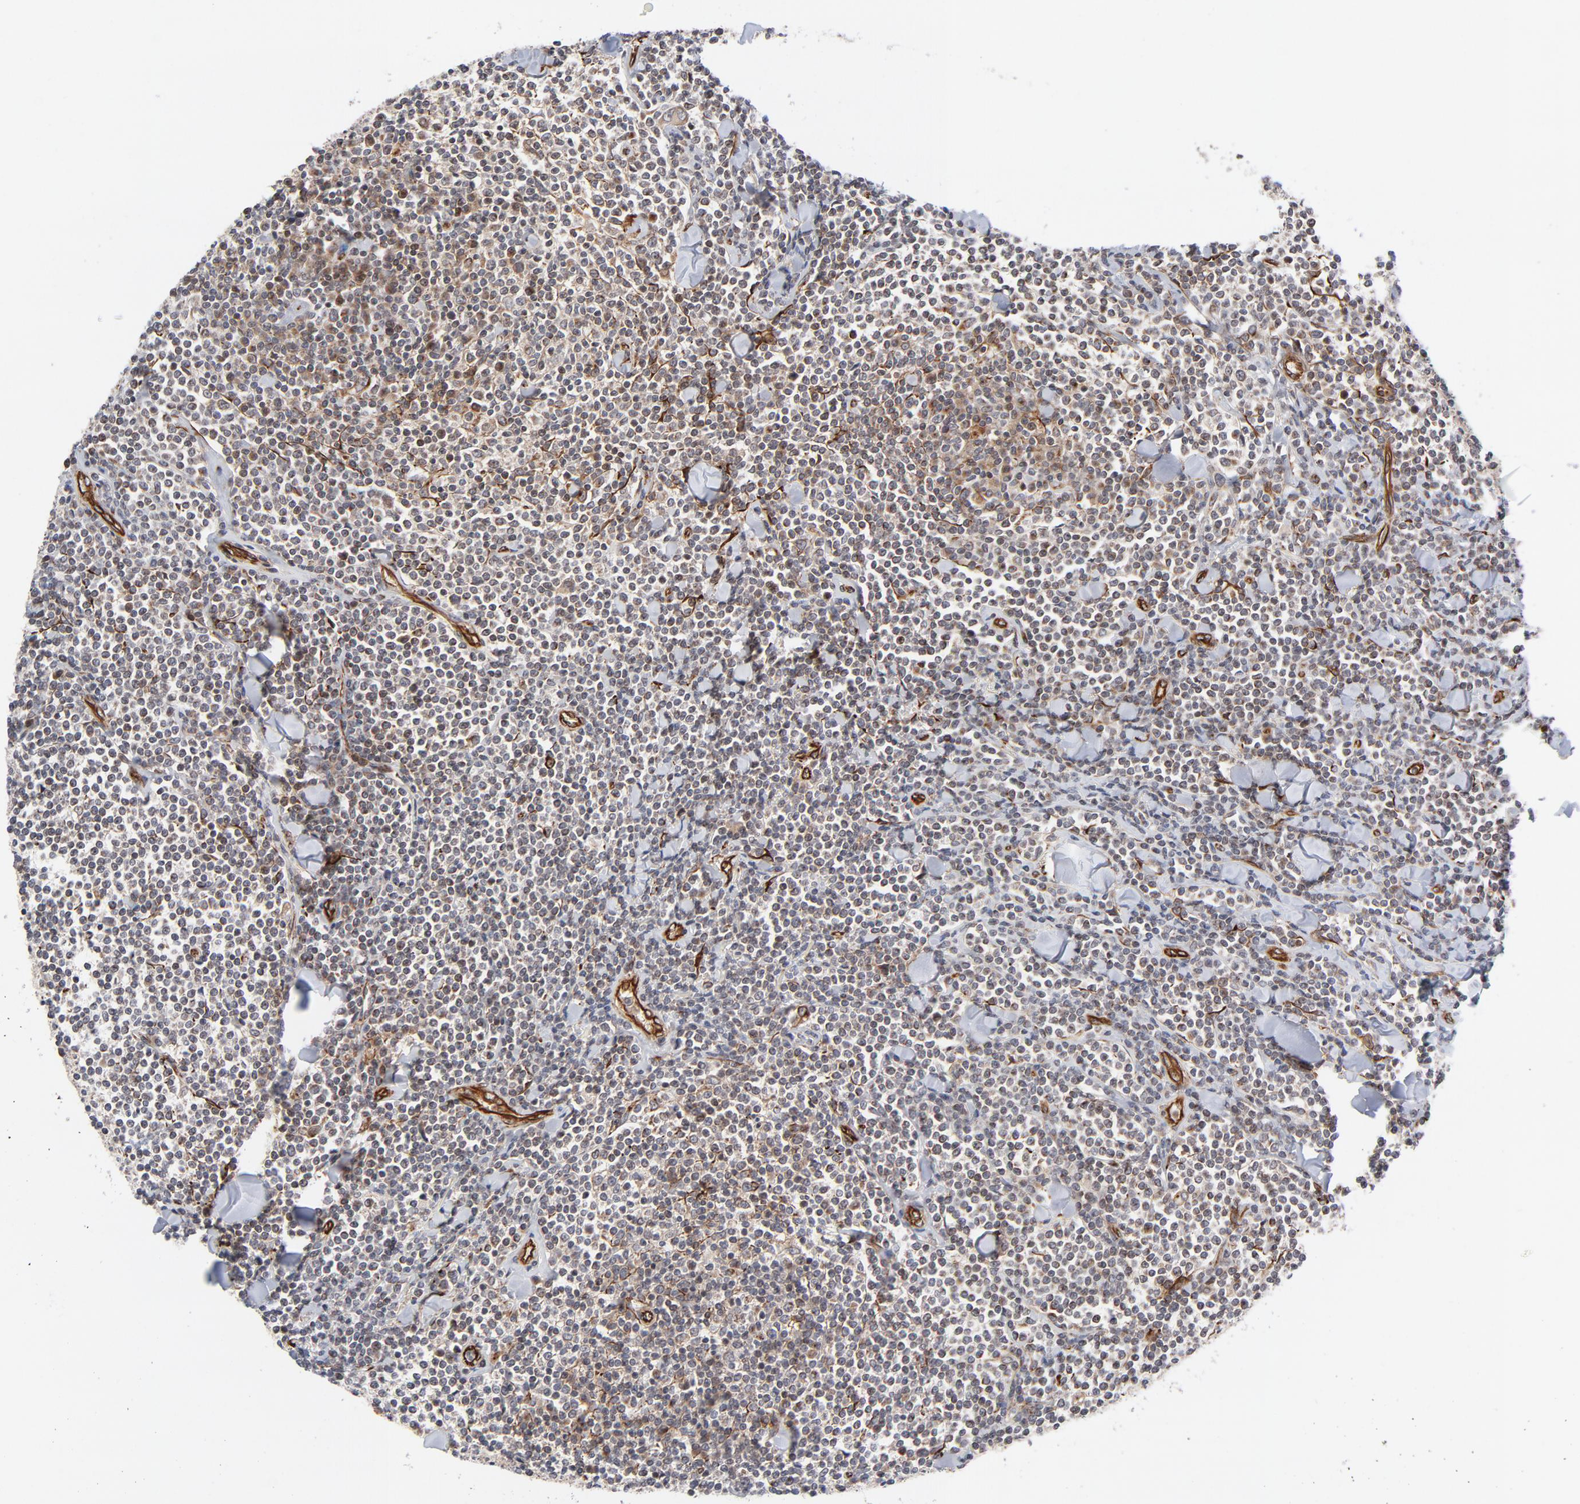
{"staining": {"intensity": "weak", "quantity": ">75%", "location": "cytoplasmic/membranous"}, "tissue": "lymphoma", "cell_type": "Tumor cells", "image_type": "cancer", "snomed": [{"axis": "morphology", "description": "Malignant lymphoma, non-Hodgkin's type, Low grade"}, {"axis": "topography", "description": "Soft tissue"}], "caption": "Weak cytoplasmic/membranous staining is identified in about >75% of tumor cells in lymphoma.", "gene": "DNAAF2", "patient": {"sex": "male", "age": 92}}